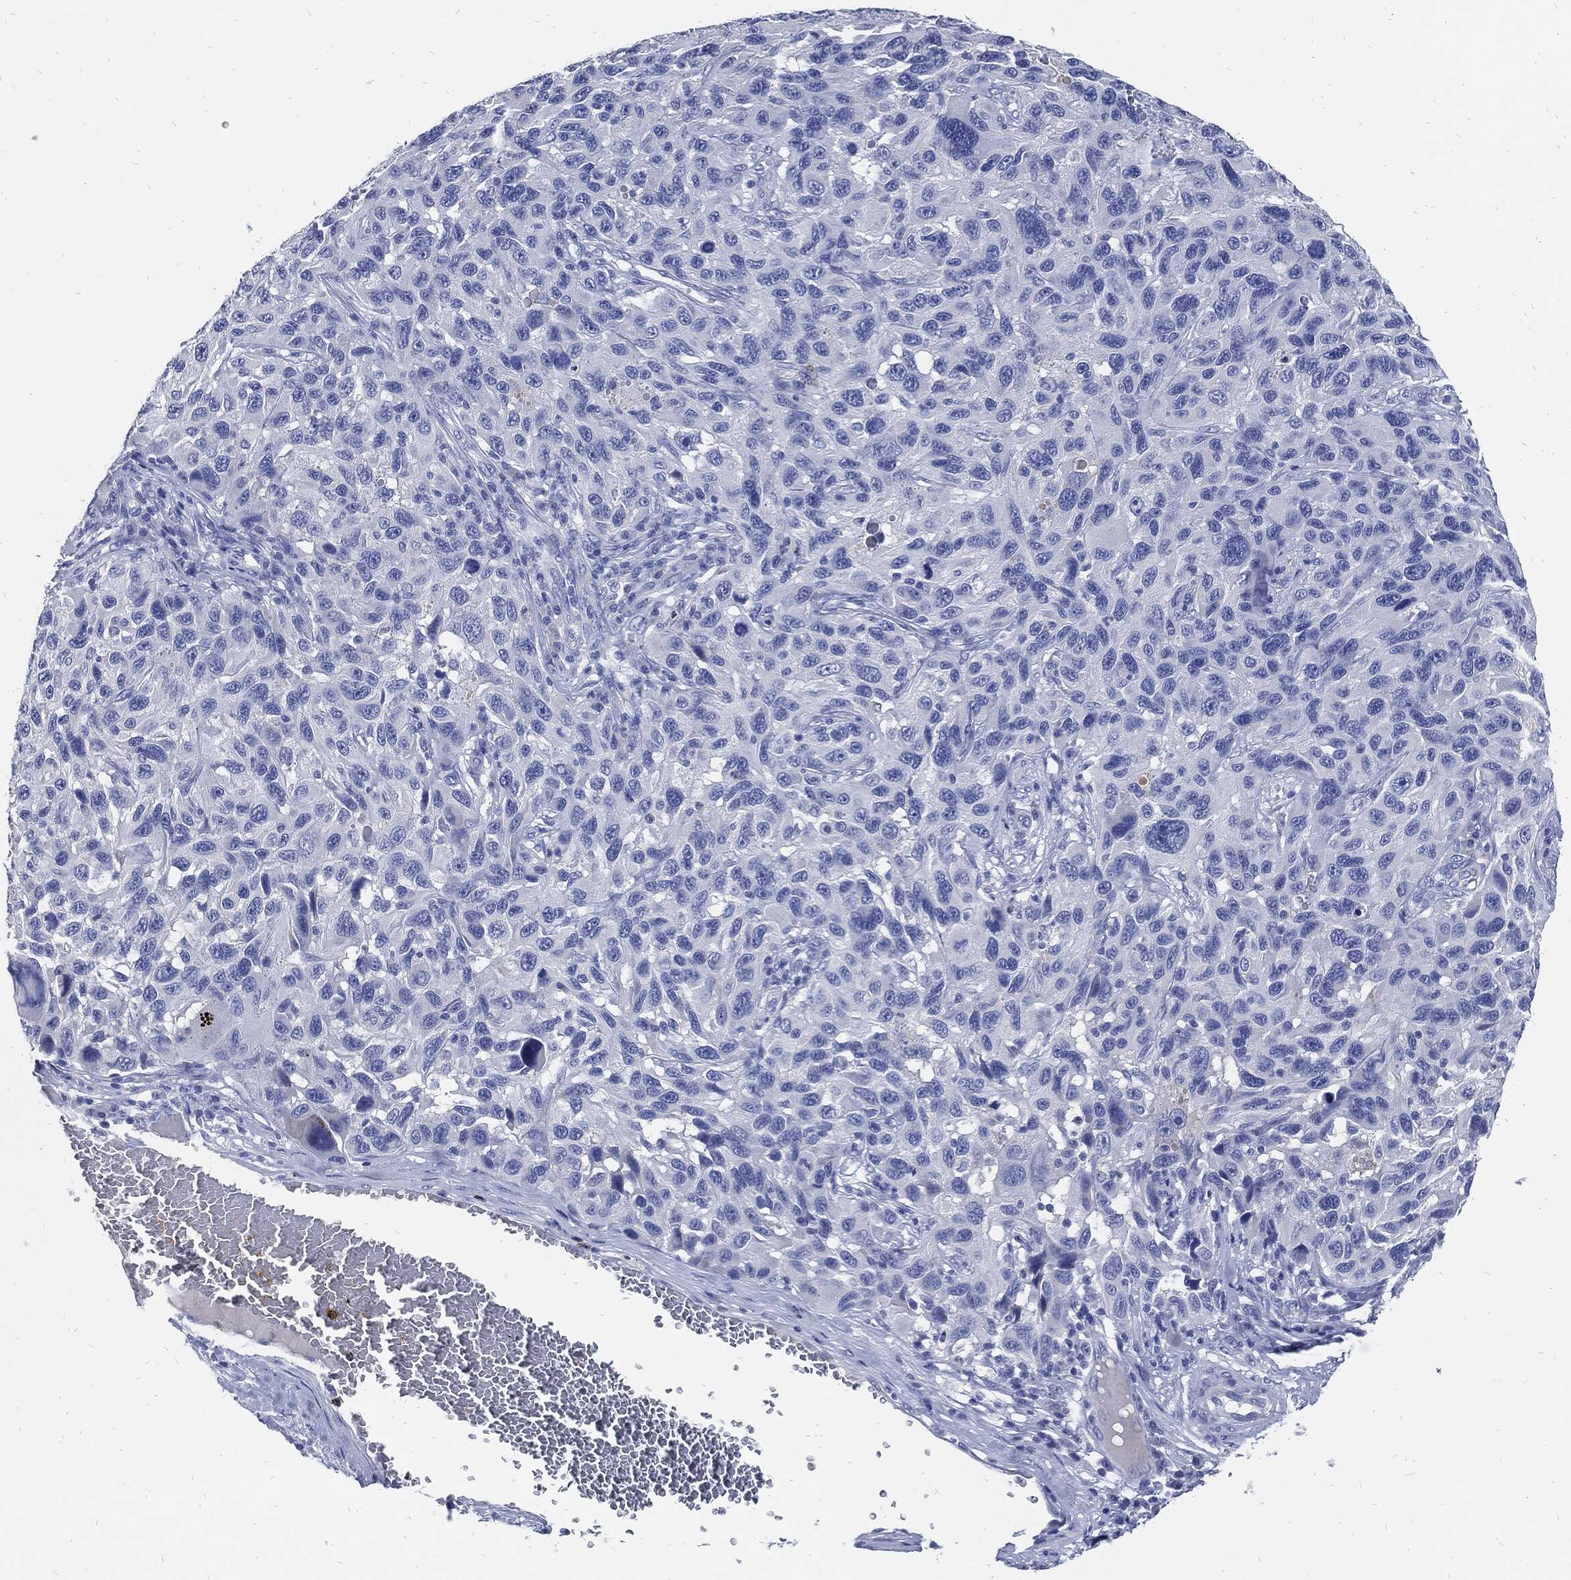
{"staining": {"intensity": "negative", "quantity": "none", "location": "none"}, "tissue": "melanoma", "cell_type": "Tumor cells", "image_type": "cancer", "snomed": [{"axis": "morphology", "description": "Malignant melanoma, NOS"}, {"axis": "topography", "description": "Skin"}], "caption": "Melanoma was stained to show a protein in brown. There is no significant staining in tumor cells. The staining was performed using DAB to visualize the protein expression in brown, while the nuclei were stained in blue with hematoxylin (Magnification: 20x).", "gene": "FABP4", "patient": {"sex": "male", "age": 53}}